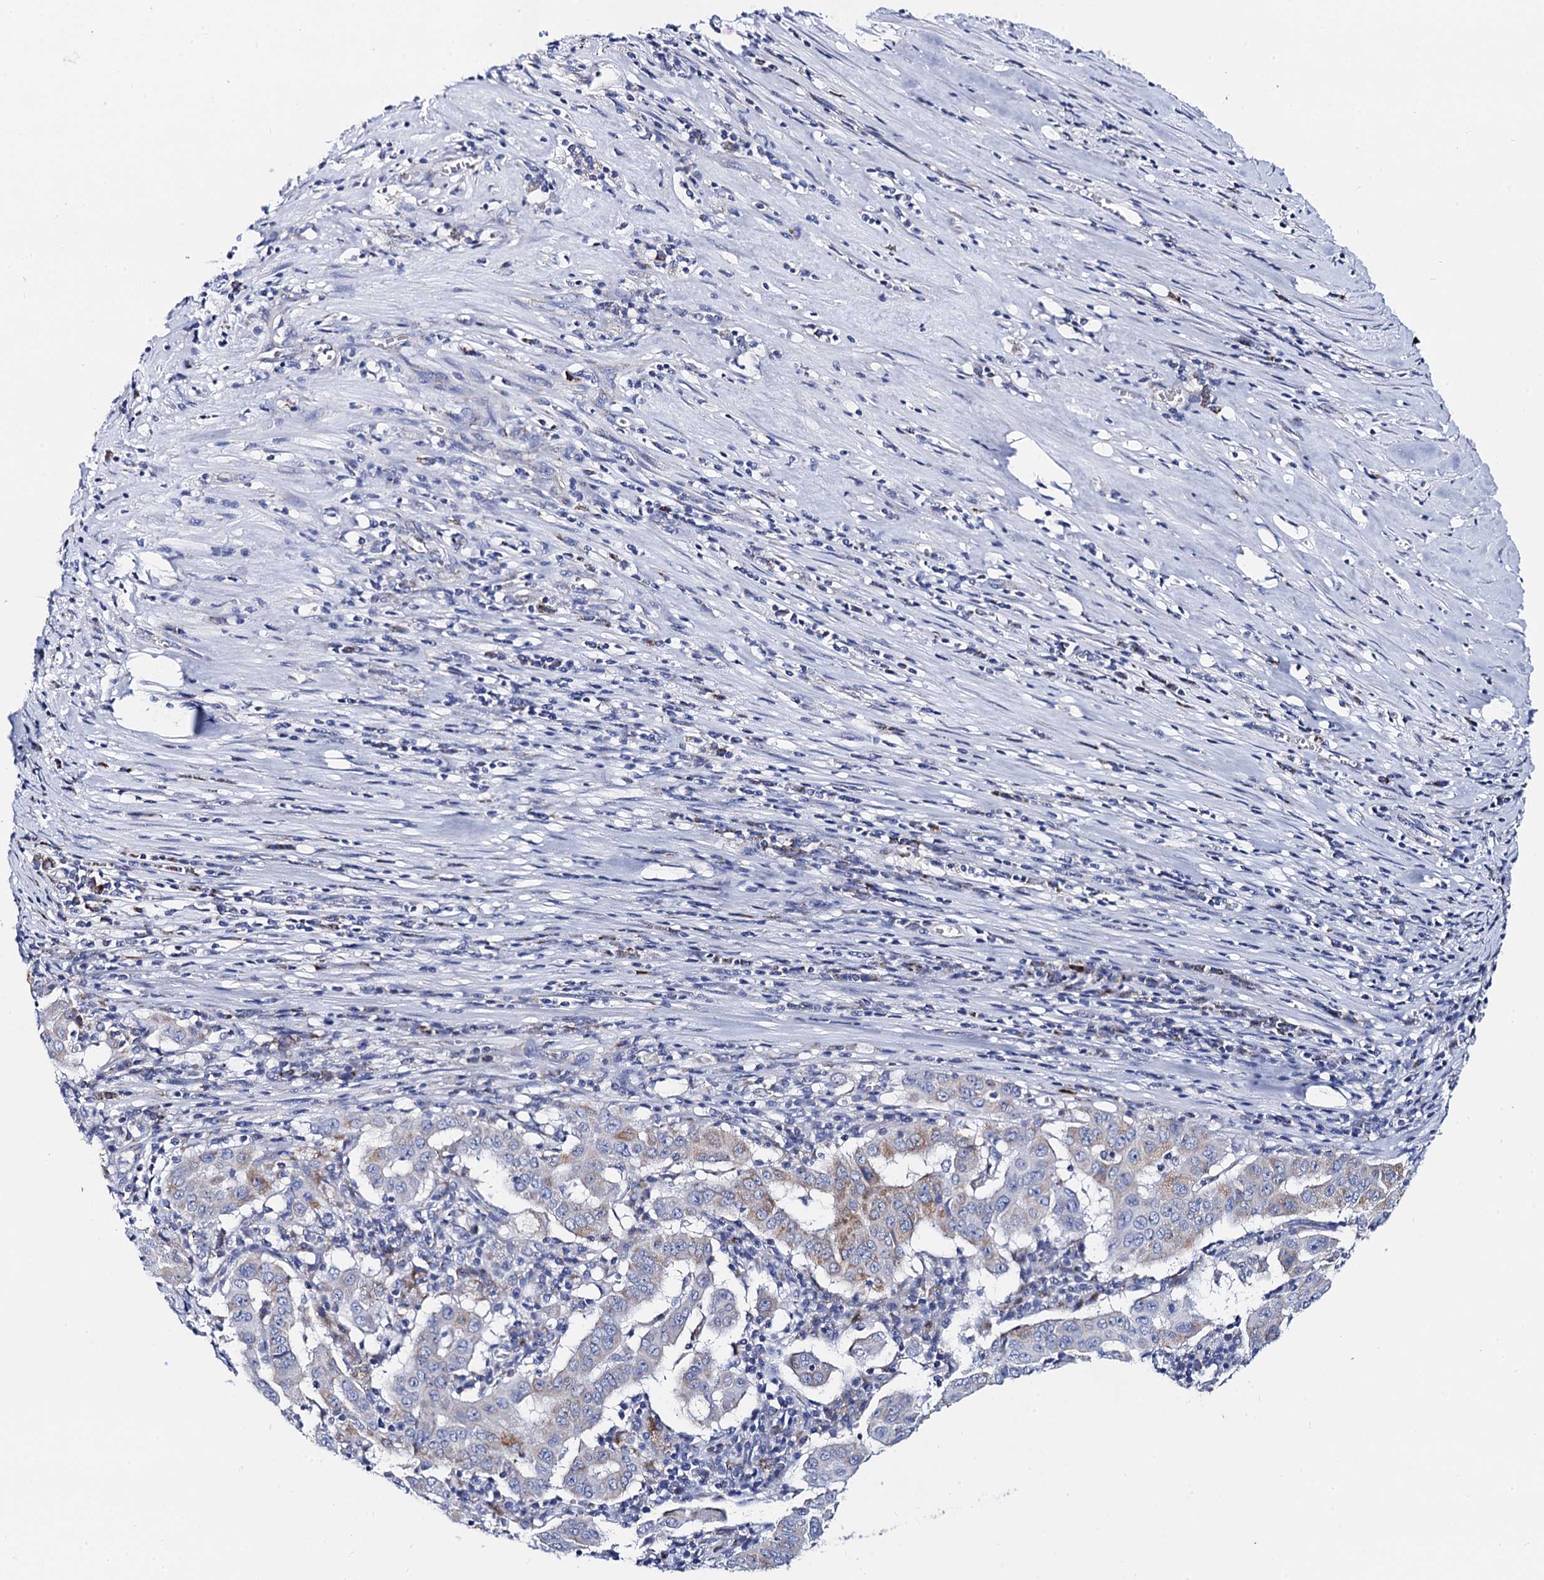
{"staining": {"intensity": "moderate", "quantity": "<25%", "location": "cytoplasmic/membranous"}, "tissue": "pancreatic cancer", "cell_type": "Tumor cells", "image_type": "cancer", "snomed": [{"axis": "morphology", "description": "Adenocarcinoma, NOS"}, {"axis": "topography", "description": "Pancreas"}], "caption": "DAB immunohistochemical staining of adenocarcinoma (pancreatic) exhibits moderate cytoplasmic/membranous protein expression in about <25% of tumor cells. (DAB (3,3'-diaminobenzidine) IHC with brightfield microscopy, high magnification).", "gene": "ACADSB", "patient": {"sex": "male", "age": 63}}